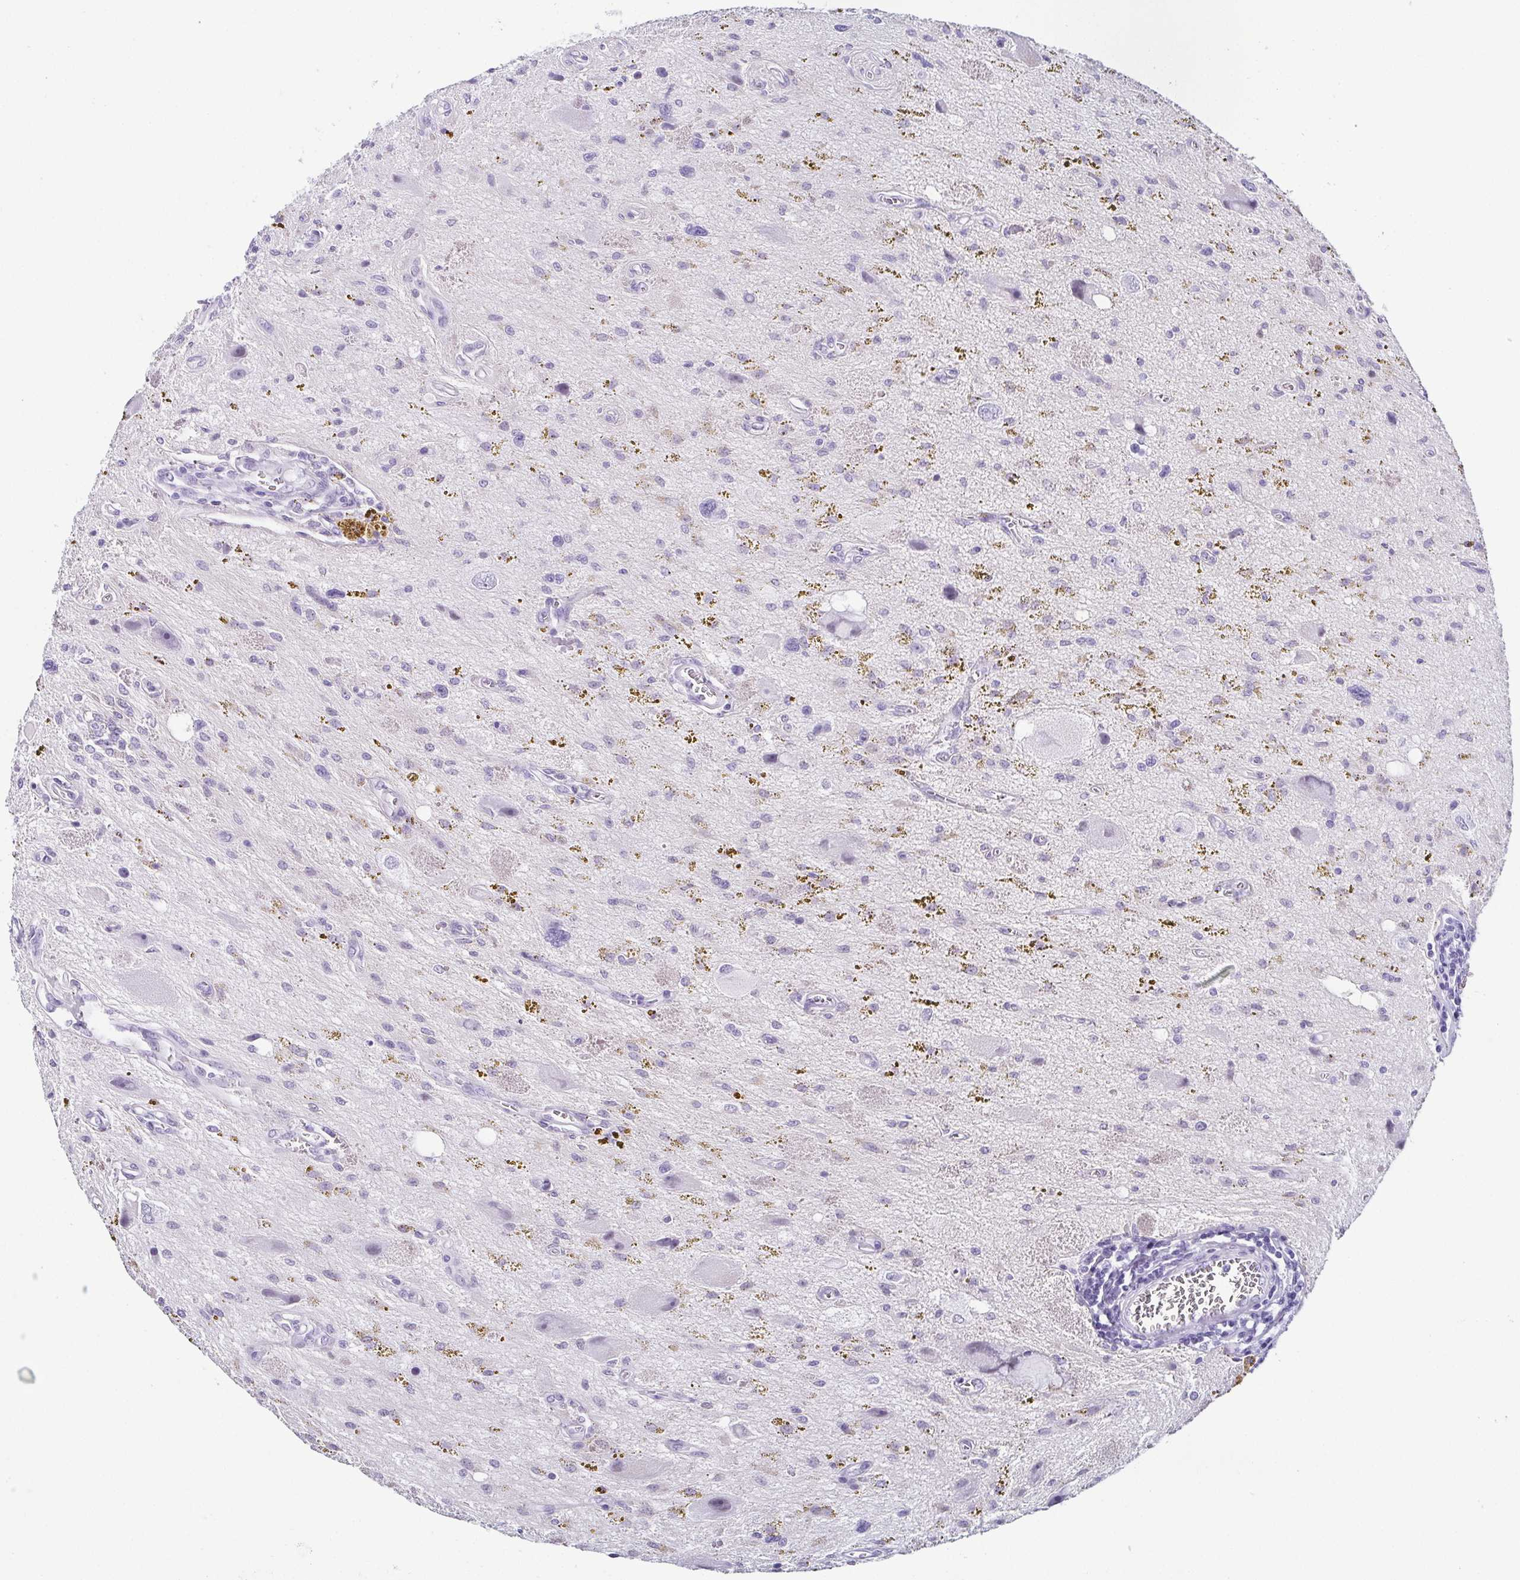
{"staining": {"intensity": "negative", "quantity": "none", "location": "none"}, "tissue": "glioma", "cell_type": "Tumor cells", "image_type": "cancer", "snomed": [{"axis": "morphology", "description": "Glioma, malignant, Low grade"}, {"axis": "topography", "description": "Cerebellum"}], "caption": "This micrograph is of glioma stained with IHC to label a protein in brown with the nuclei are counter-stained blue. There is no positivity in tumor cells. The staining was performed using DAB (3,3'-diaminobenzidine) to visualize the protein expression in brown, while the nuclei were stained in blue with hematoxylin (Magnification: 20x).", "gene": "ESX1", "patient": {"sex": "female", "age": 14}}